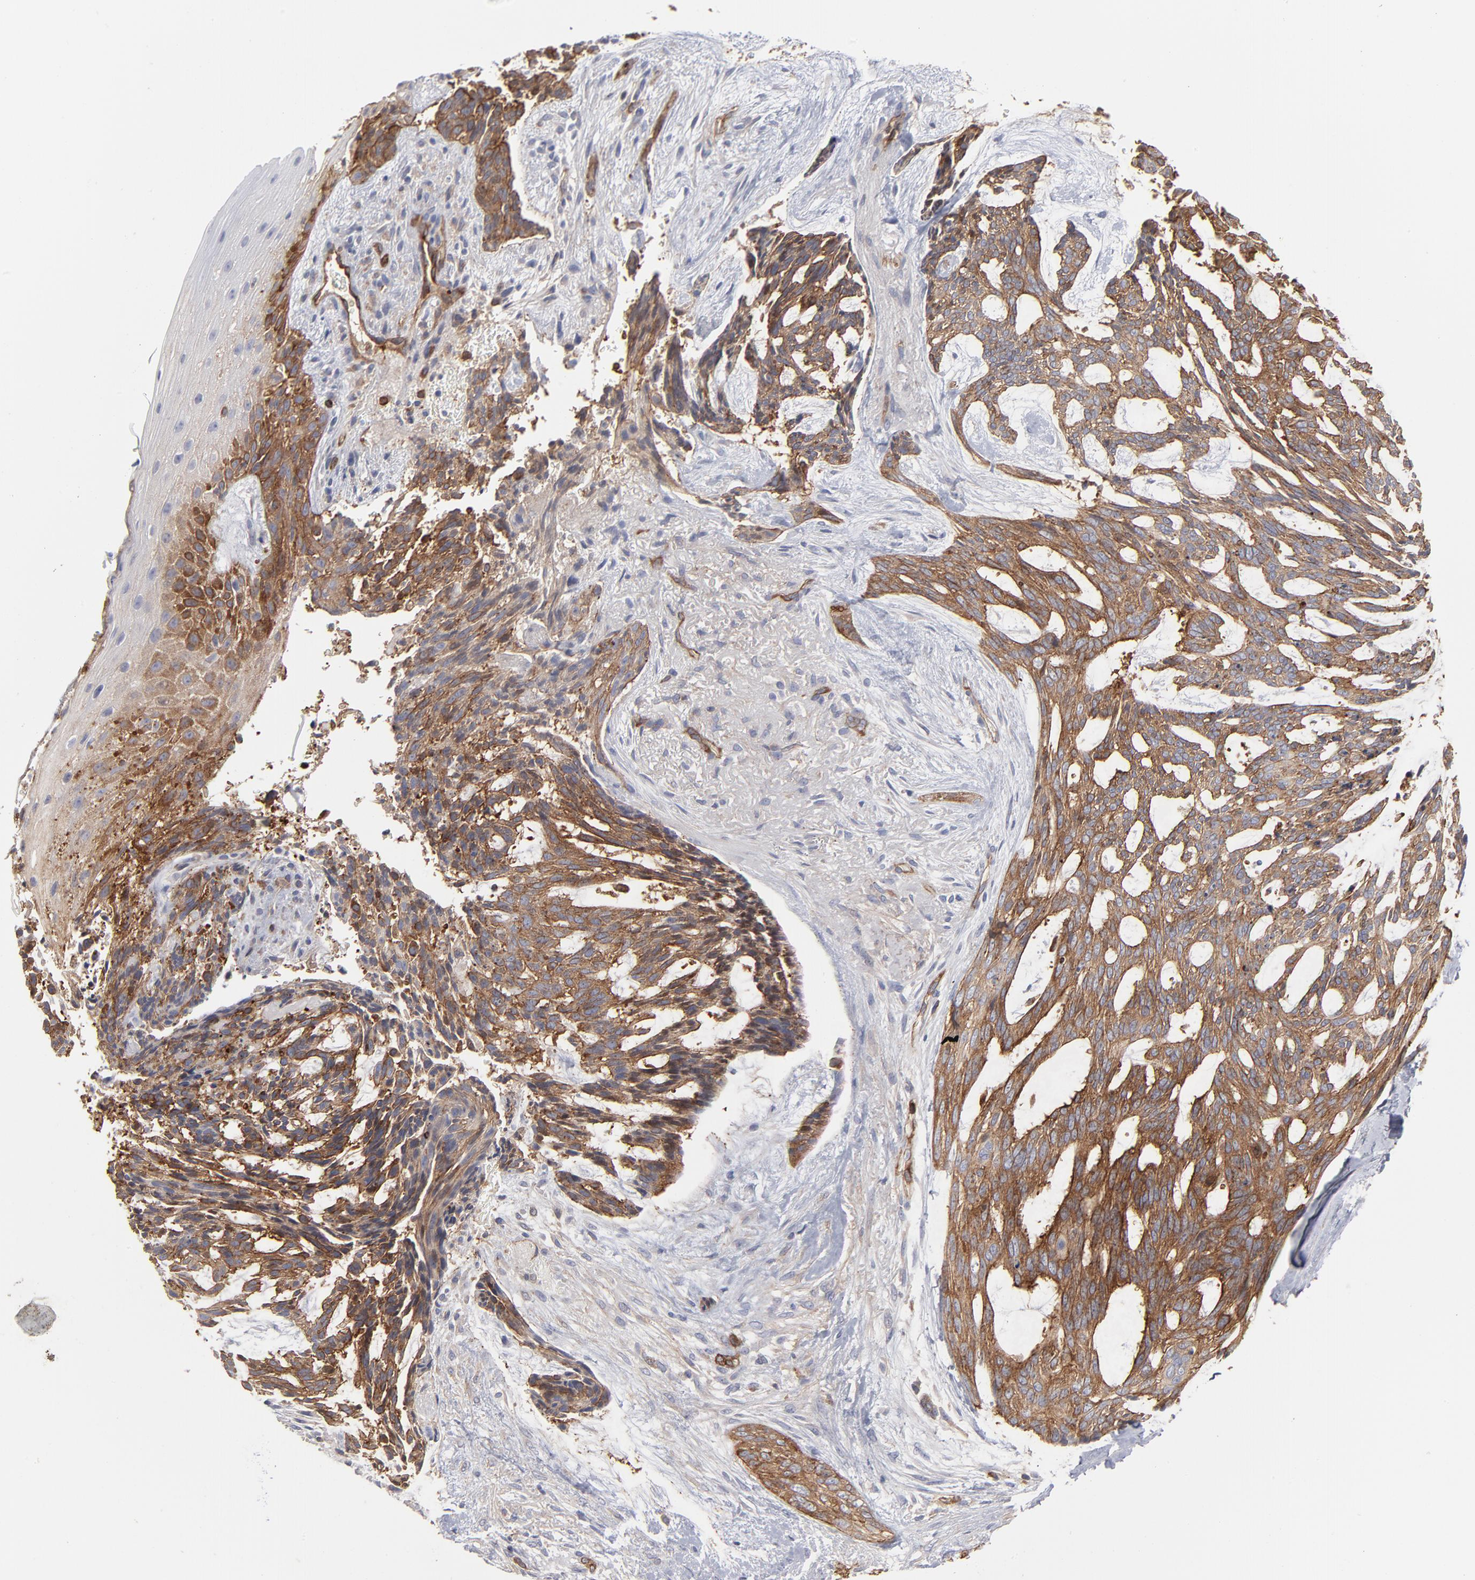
{"staining": {"intensity": "strong", "quantity": ">75%", "location": "cytoplasmic/membranous"}, "tissue": "skin cancer", "cell_type": "Tumor cells", "image_type": "cancer", "snomed": [{"axis": "morphology", "description": "Normal tissue, NOS"}, {"axis": "morphology", "description": "Basal cell carcinoma"}, {"axis": "topography", "description": "Skin"}], "caption": "Human basal cell carcinoma (skin) stained with a protein marker shows strong staining in tumor cells.", "gene": "PXN", "patient": {"sex": "female", "age": 71}}